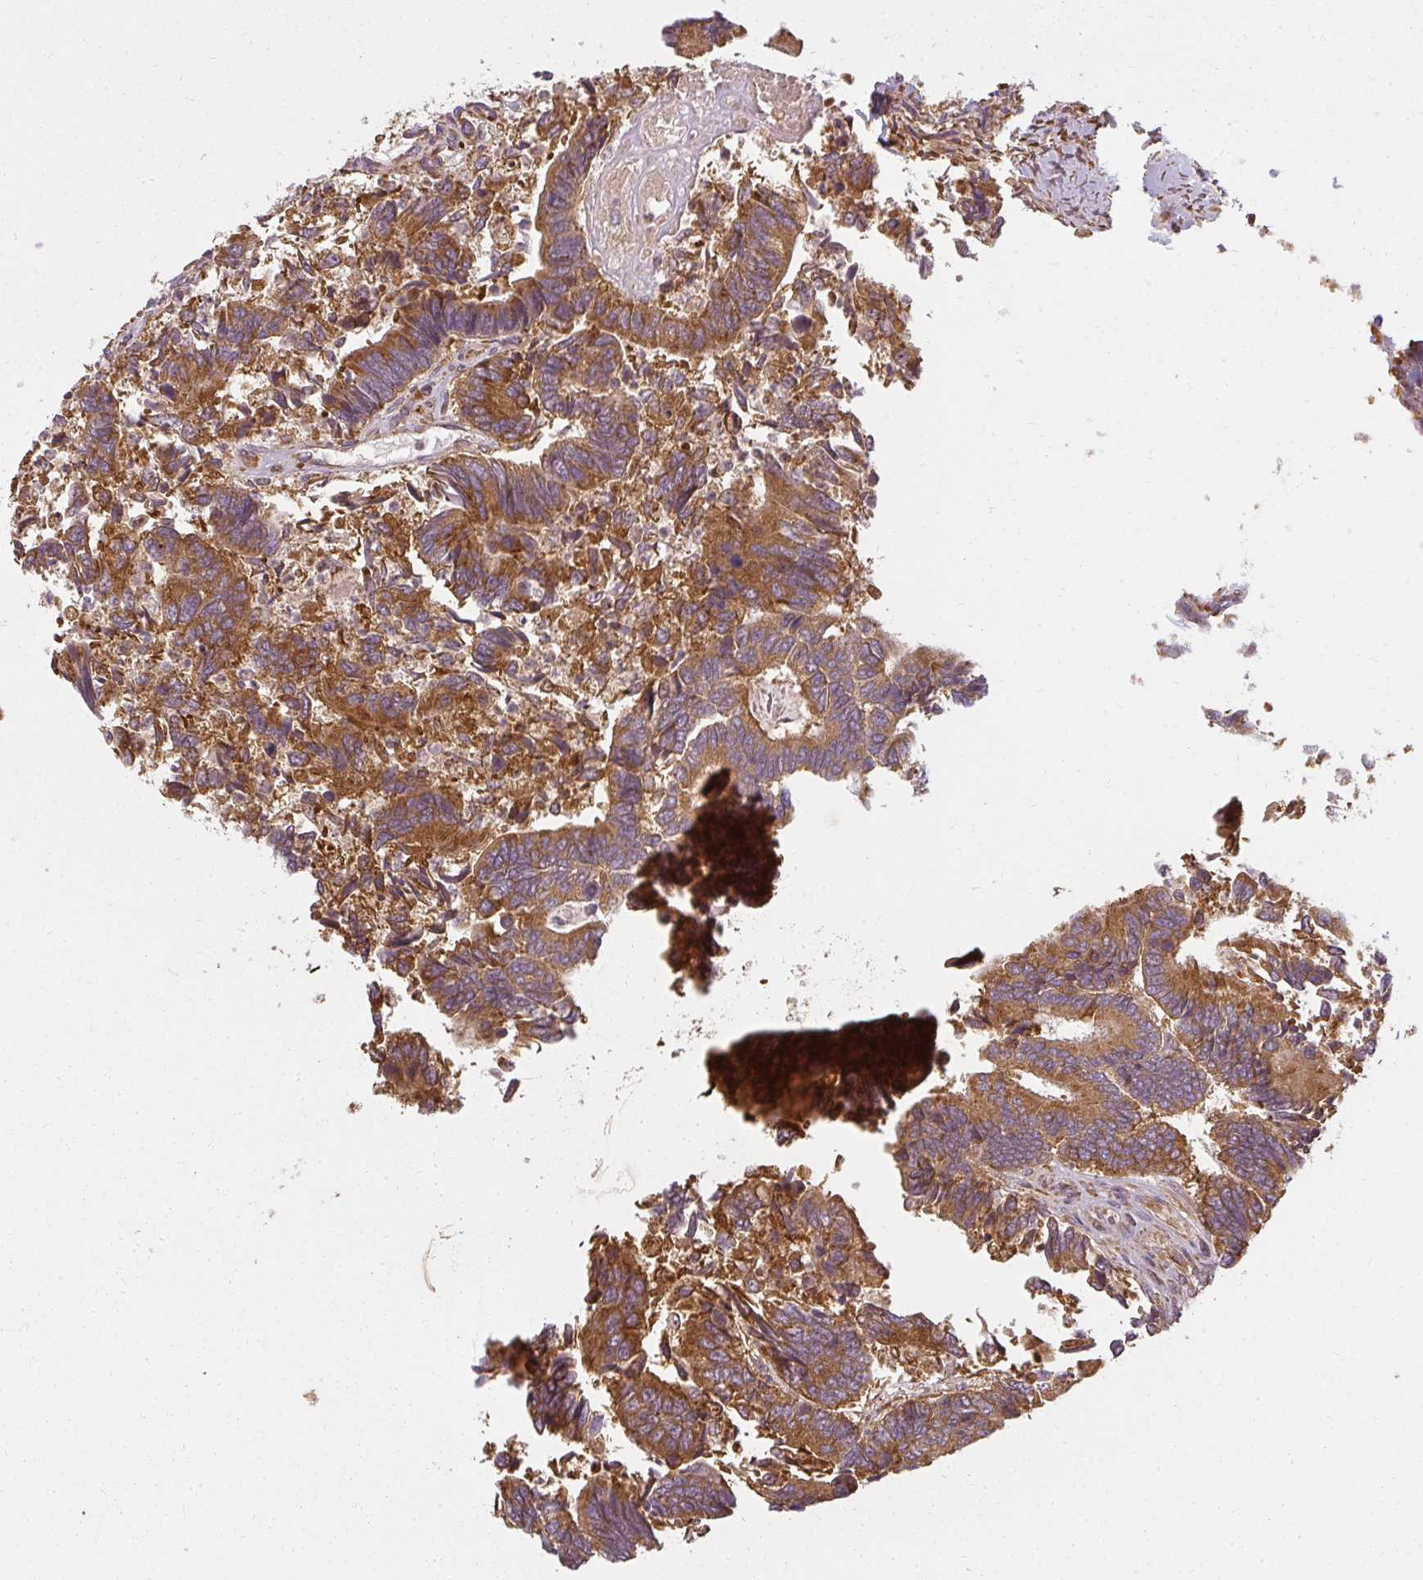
{"staining": {"intensity": "strong", "quantity": ">75%", "location": "cytoplasmic/membranous"}, "tissue": "colorectal cancer", "cell_type": "Tumor cells", "image_type": "cancer", "snomed": [{"axis": "morphology", "description": "Adenocarcinoma, NOS"}, {"axis": "topography", "description": "Colon"}], "caption": "Colorectal cancer tissue exhibits strong cytoplasmic/membranous staining in about >75% of tumor cells, visualized by immunohistochemistry. (DAB IHC with brightfield microscopy, high magnification).", "gene": "RPL24", "patient": {"sex": "female", "age": 67}}